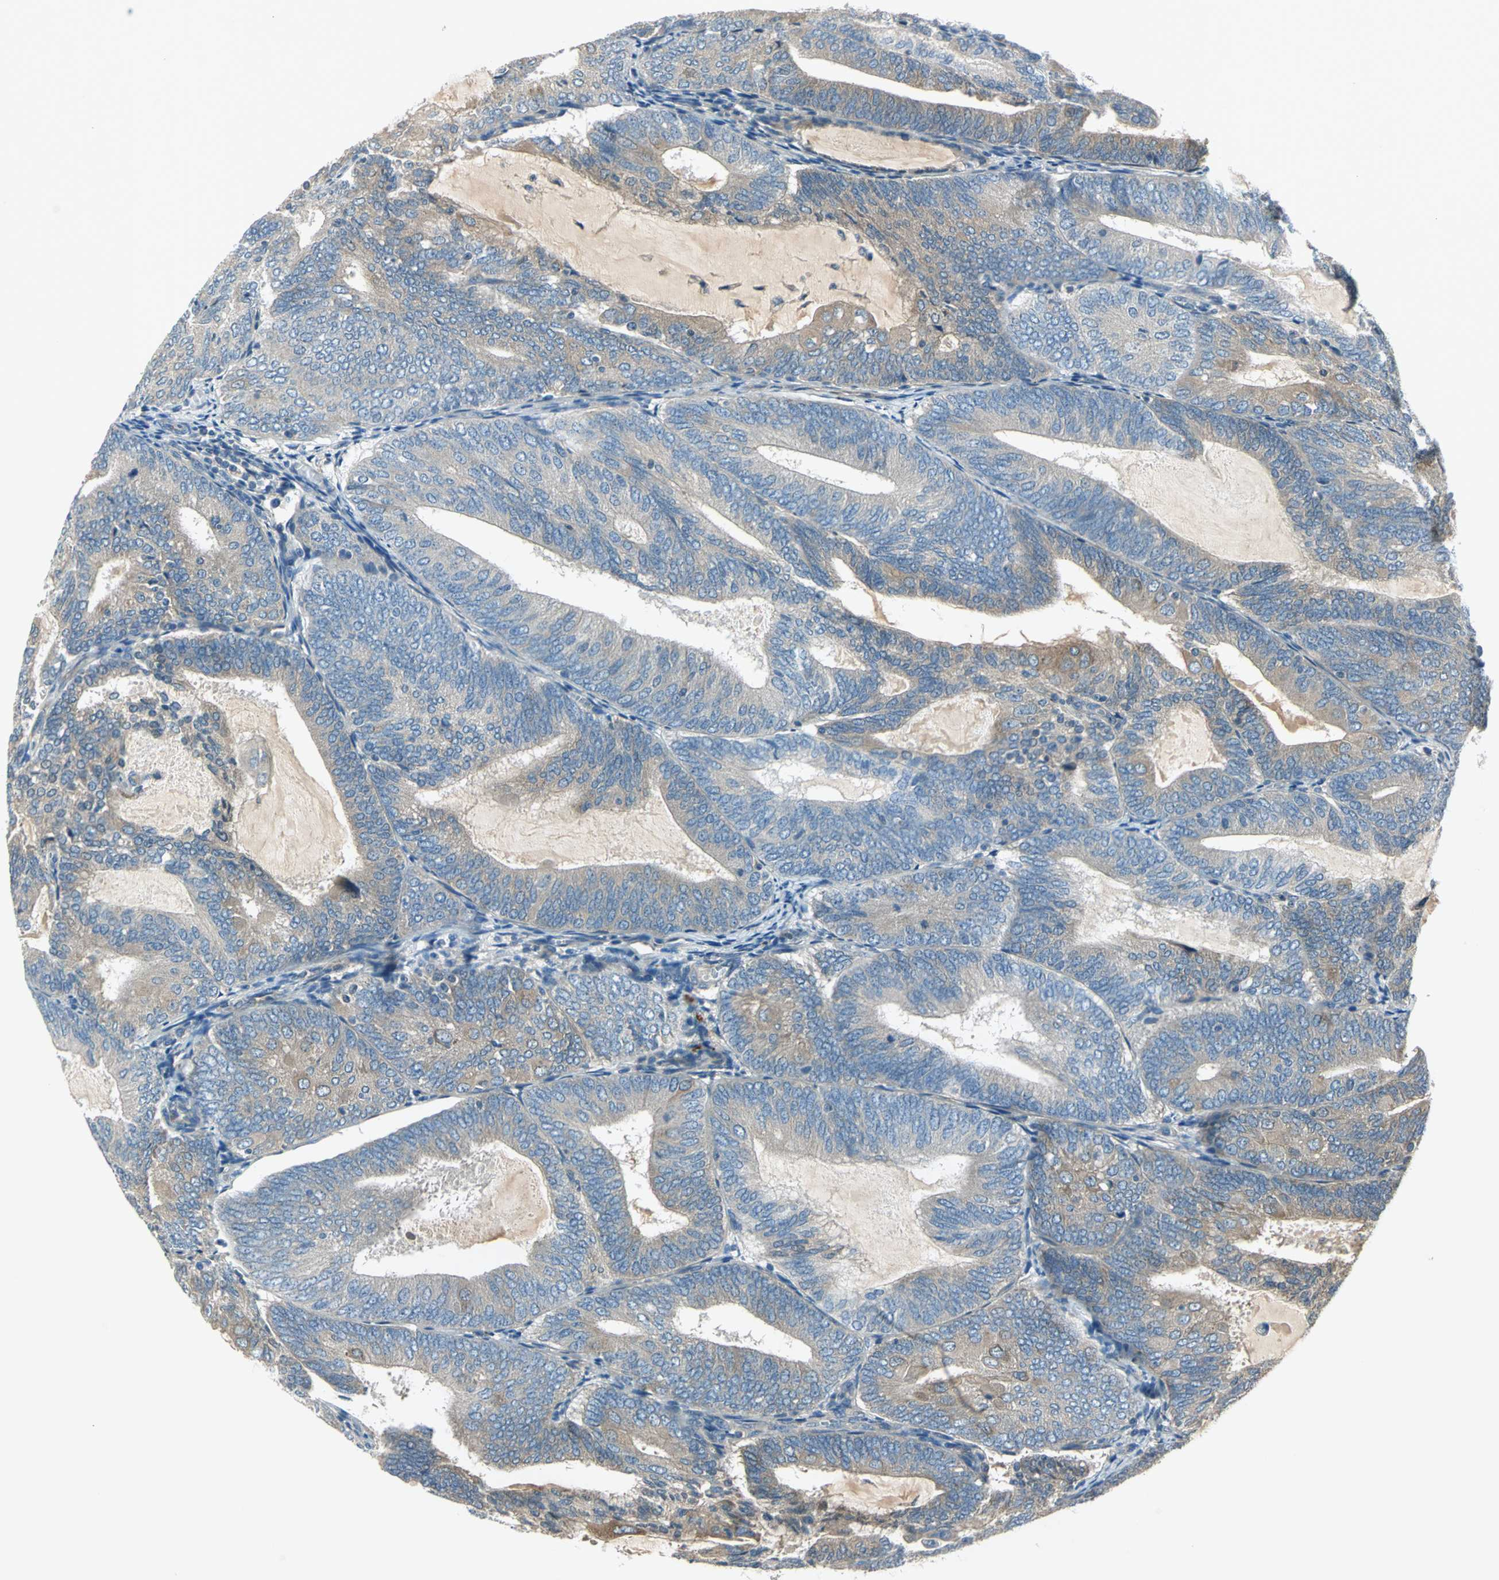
{"staining": {"intensity": "moderate", "quantity": ">75%", "location": "cytoplasmic/membranous"}, "tissue": "endometrial cancer", "cell_type": "Tumor cells", "image_type": "cancer", "snomed": [{"axis": "morphology", "description": "Adenocarcinoma, NOS"}, {"axis": "topography", "description": "Endometrium"}], "caption": "Protein expression analysis of endometrial cancer (adenocarcinoma) reveals moderate cytoplasmic/membranous staining in about >75% of tumor cells.", "gene": "PRKAA1", "patient": {"sex": "female", "age": 81}}